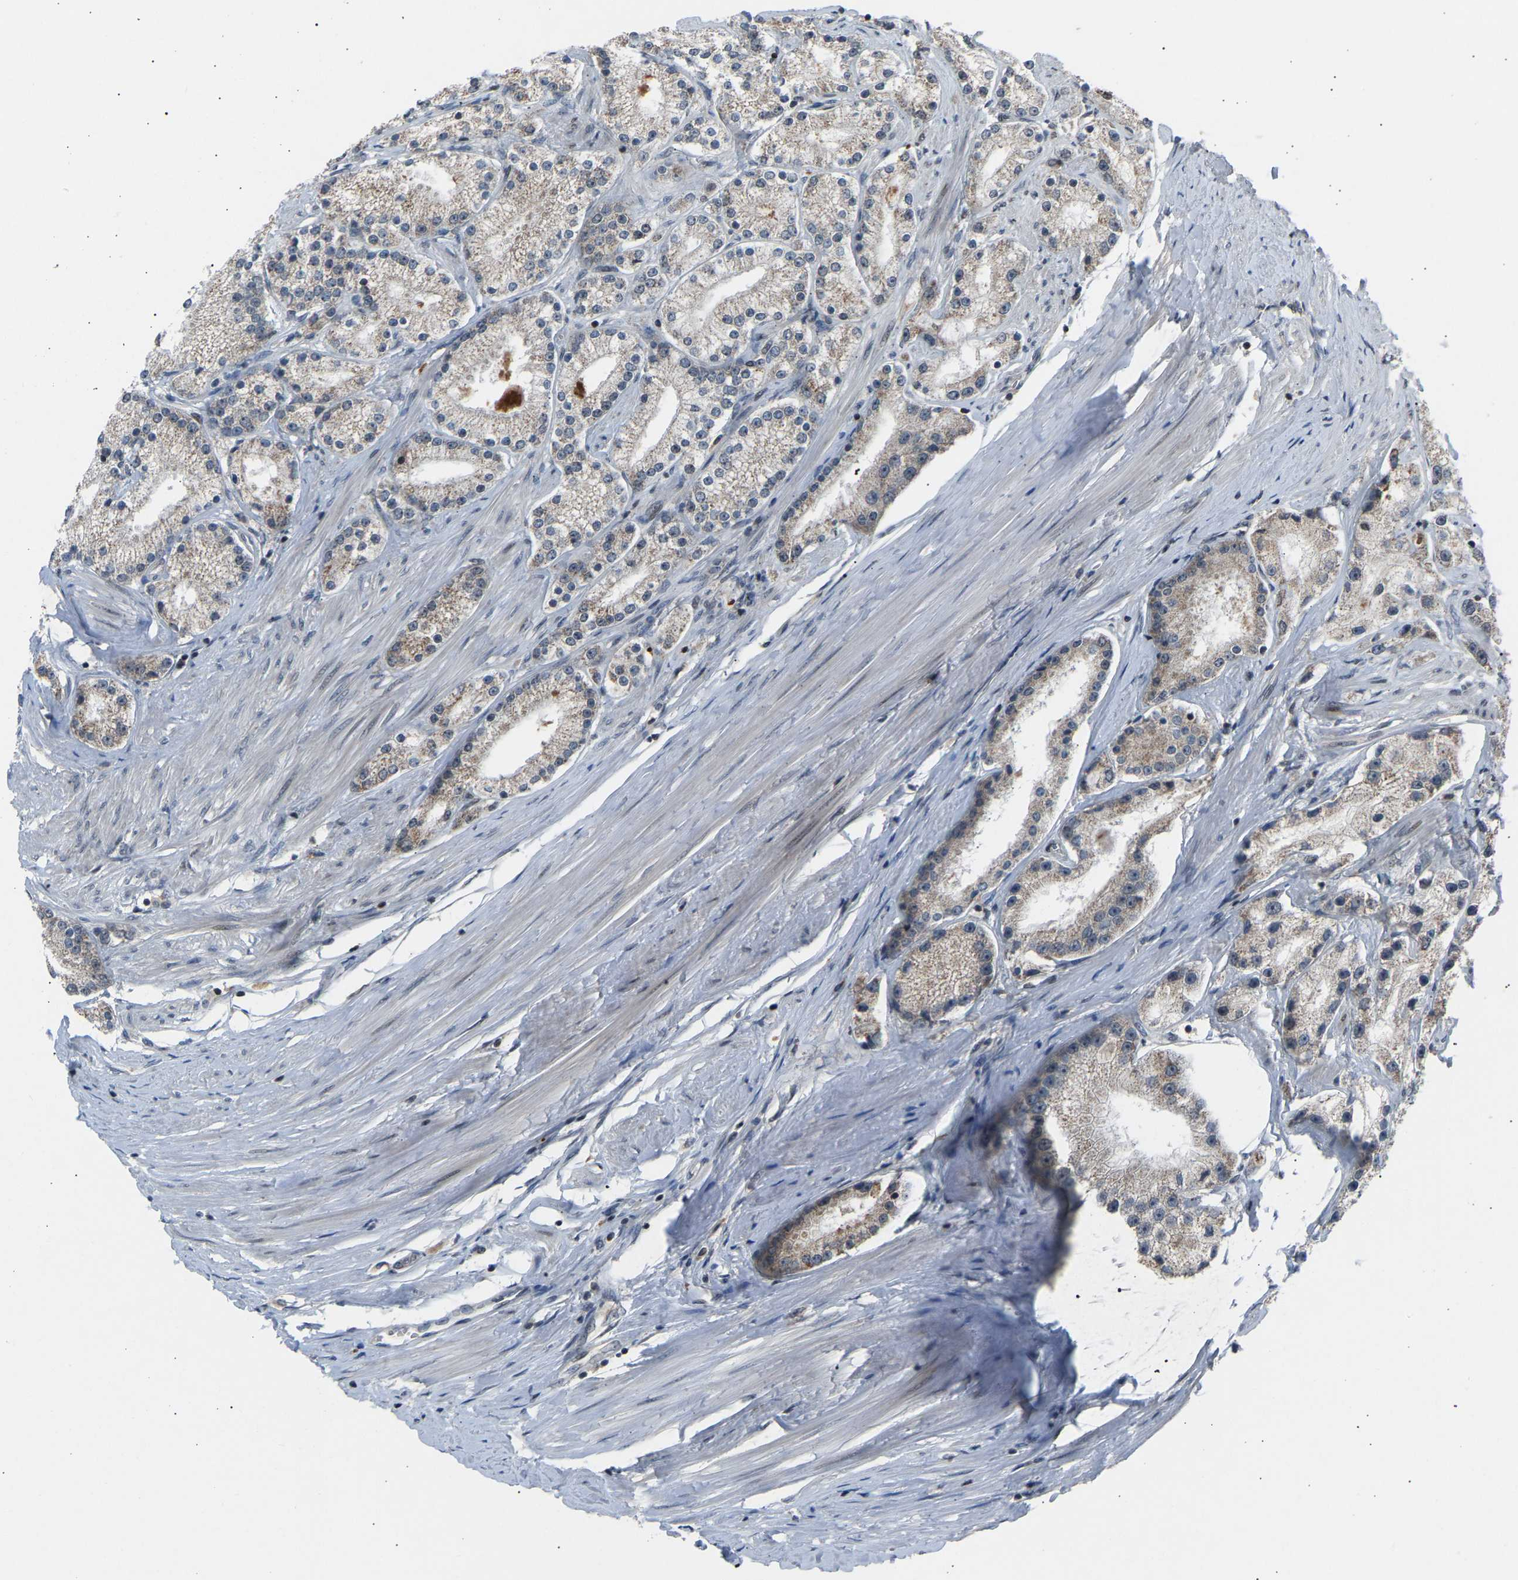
{"staining": {"intensity": "negative", "quantity": "none", "location": "none"}, "tissue": "prostate cancer", "cell_type": "Tumor cells", "image_type": "cancer", "snomed": [{"axis": "morphology", "description": "Adenocarcinoma, Low grade"}, {"axis": "topography", "description": "Prostate"}], "caption": "Adenocarcinoma (low-grade) (prostate) stained for a protein using immunohistochemistry (IHC) demonstrates no positivity tumor cells.", "gene": "SLIRP", "patient": {"sex": "male", "age": 63}}